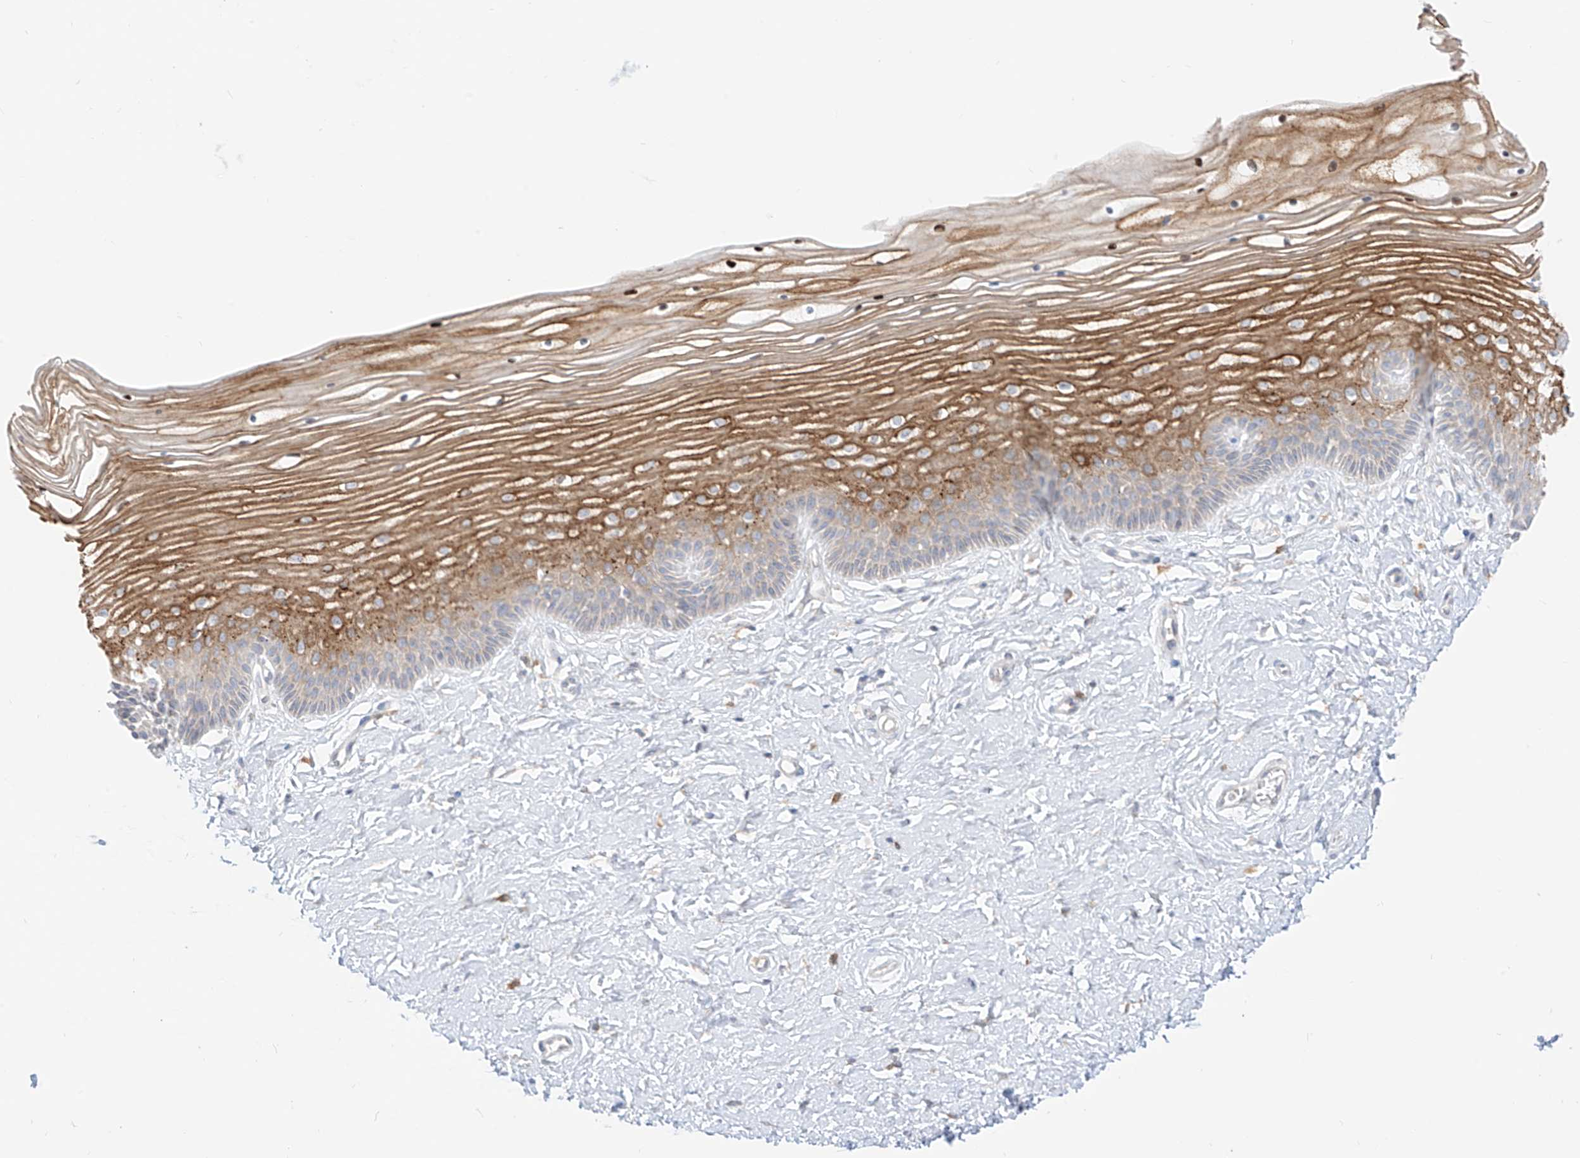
{"staining": {"intensity": "strong", "quantity": "25%-75%", "location": "cytoplasmic/membranous"}, "tissue": "vagina", "cell_type": "Squamous epithelial cells", "image_type": "normal", "snomed": [{"axis": "morphology", "description": "Normal tissue, NOS"}, {"axis": "topography", "description": "Vagina"}, {"axis": "topography", "description": "Cervix"}], "caption": "Immunohistochemistry histopathology image of unremarkable human vagina stained for a protein (brown), which demonstrates high levels of strong cytoplasmic/membranous expression in approximately 25%-75% of squamous epithelial cells.", "gene": "SYTL3", "patient": {"sex": "female", "age": 40}}